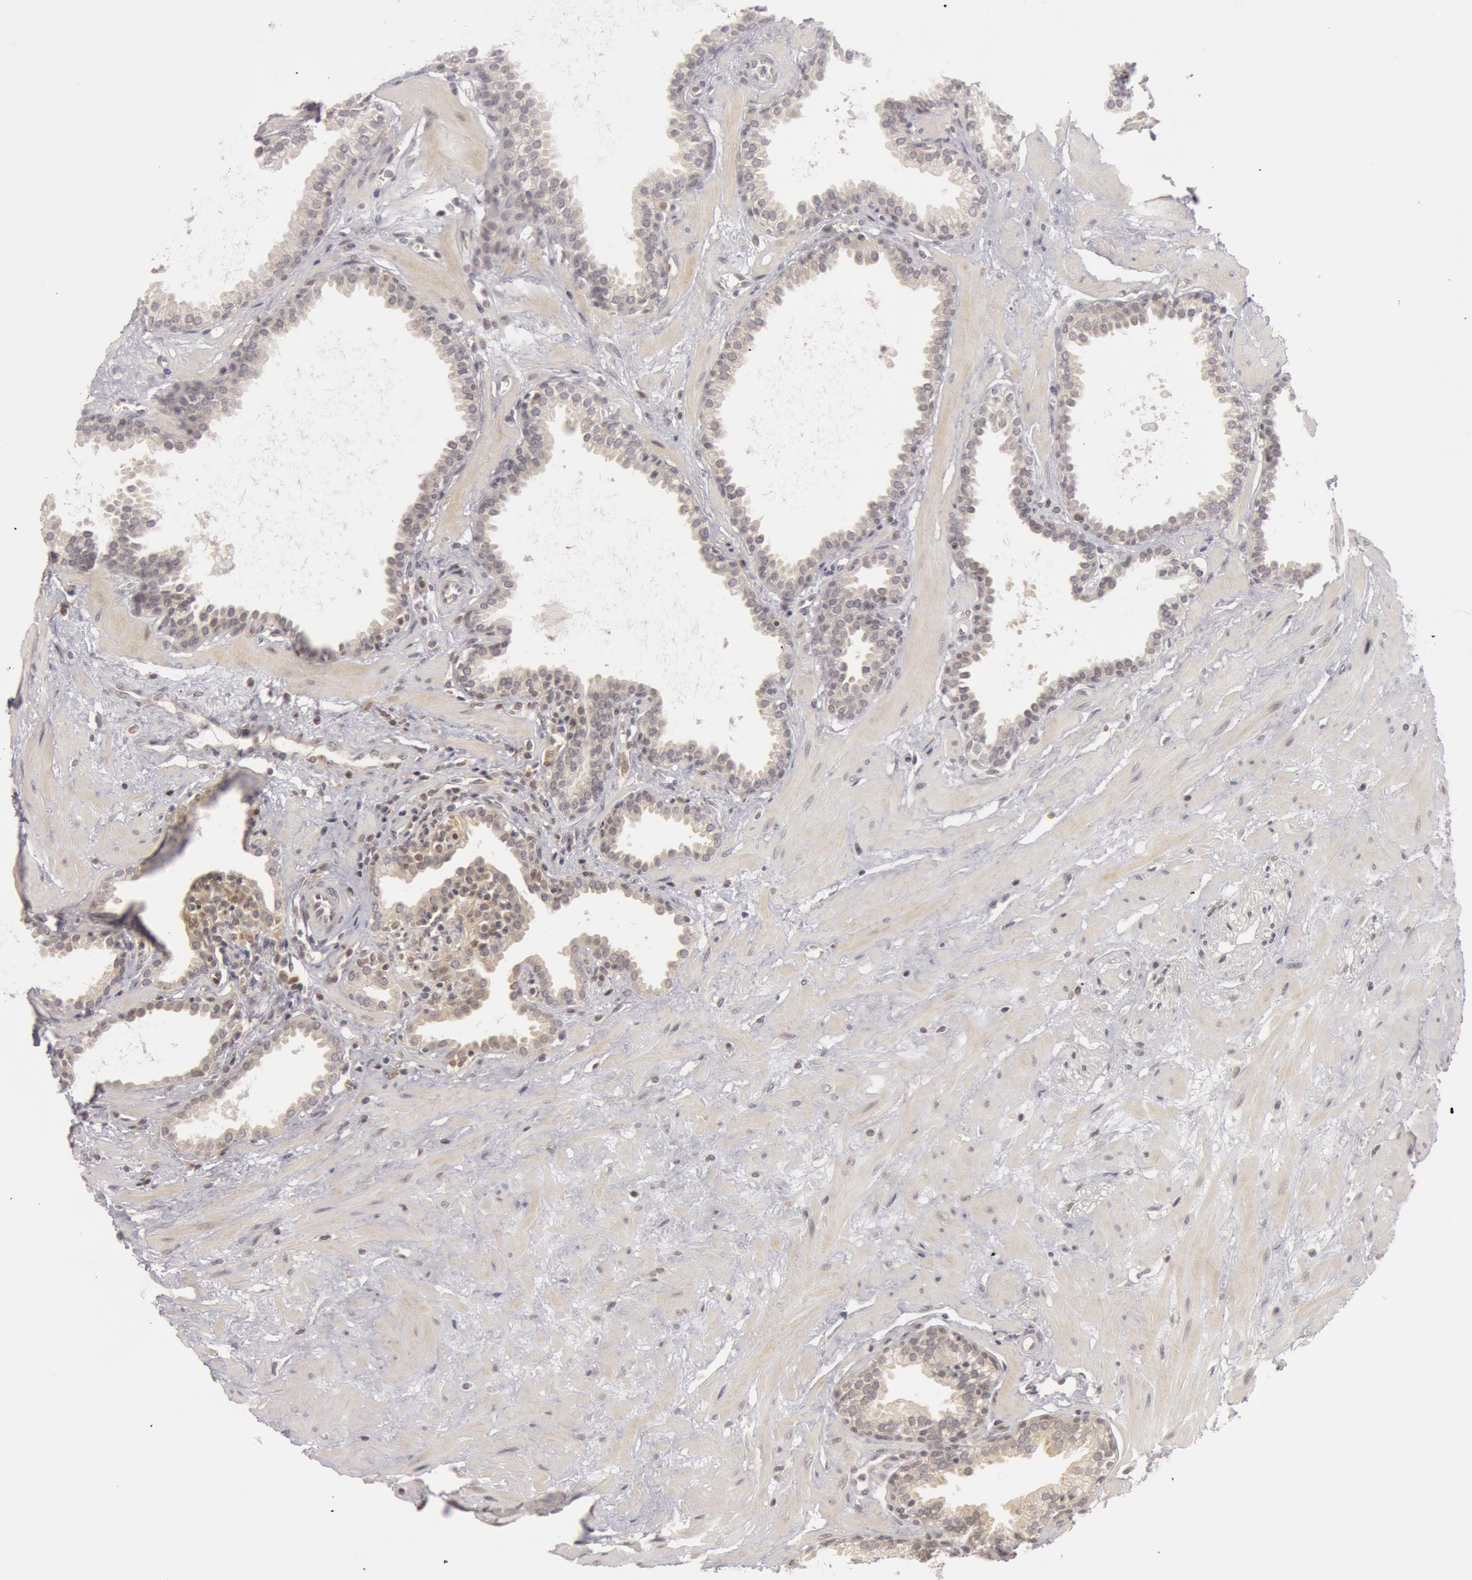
{"staining": {"intensity": "negative", "quantity": "none", "location": "none"}, "tissue": "prostate", "cell_type": "Glandular cells", "image_type": "normal", "snomed": [{"axis": "morphology", "description": "Normal tissue, NOS"}, {"axis": "topography", "description": "Prostate"}], "caption": "Immunohistochemistry of normal human prostate shows no staining in glandular cells. Nuclei are stained in blue.", "gene": "OASL", "patient": {"sex": "male", "age": 64}}